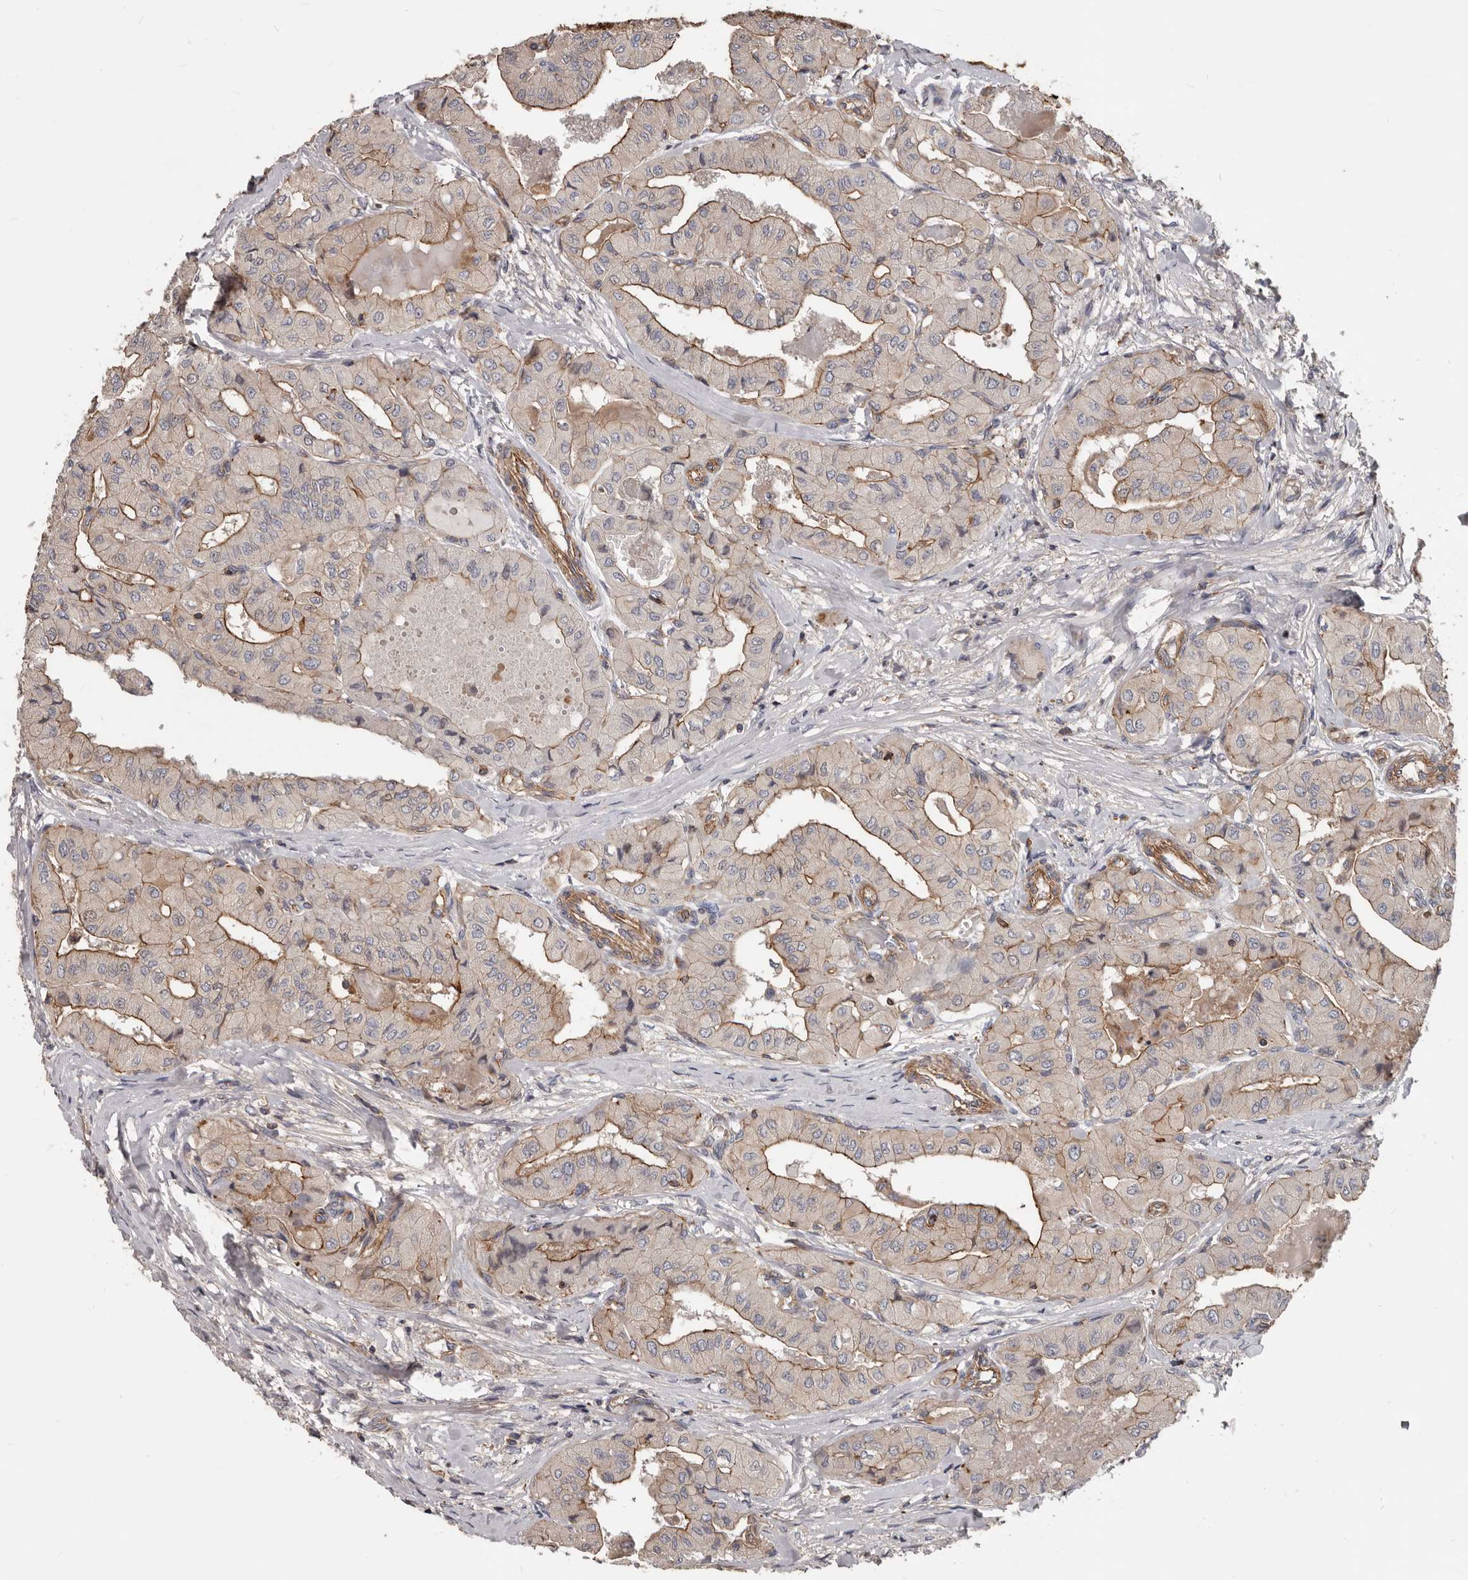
{"staining": {"intensity": "moderate", "quantity": "25%-75%", "location": "cytoplasmic/membranous"}, "tissue": "thyroid cancer", "cell_type": "Tumor cells", "image_type": "cancer", "snomed": [{"axis": "morphology", "description": "Papillary adenocarcinoma, NOS"}, {"axis": "topography", "description": "Thyroid gland"}], "caption": "Protein analysis of thyroid papillary adenocarcinoma tissue displays moderate cytoplasmic/membranous staining in approximately 25%-75% of tumor cells. (DAB (3,3'-diaminobenzidine) = brown stain, brightfield microscopy at high magnification).", "gene": "PNRC2", "patient": {"sex": "female", "age": 59}}